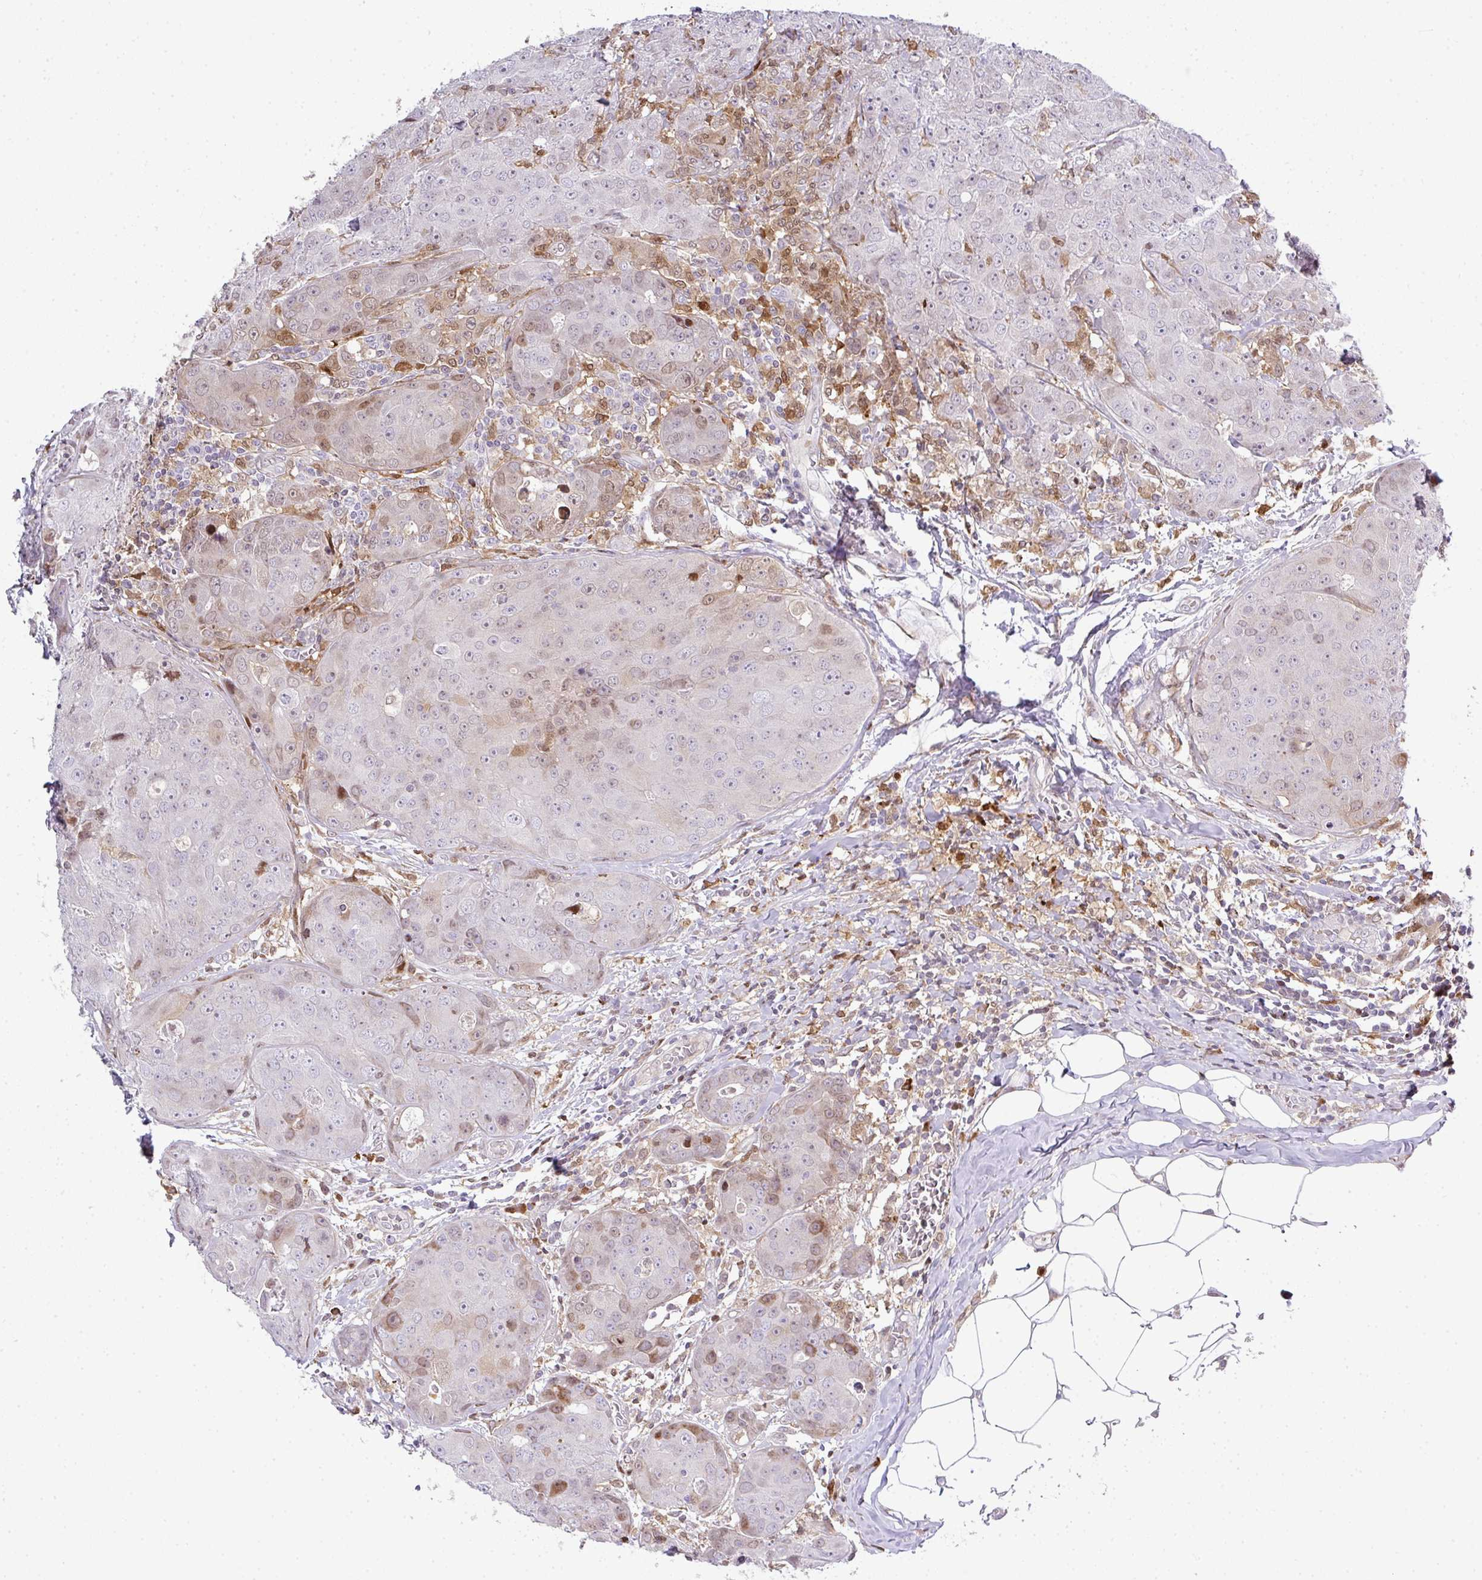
{"staining": {"intensity": "weak", "quantity": "<25%", "location": "nuclear"}, "tissue": "breast cancer", "cell_type": "Tumor cells", "image_type": "cancer", "snomed": [{"axis": "morphology", "description": "Duct carcinoma"}, {"axis": "topography", "description": "Breast"}], "caption": "Image shows no protein staining in tumor cells of breast cancer tissue.", "gene": "PLK1", "patient": {"sex": "female", "age": 43}}